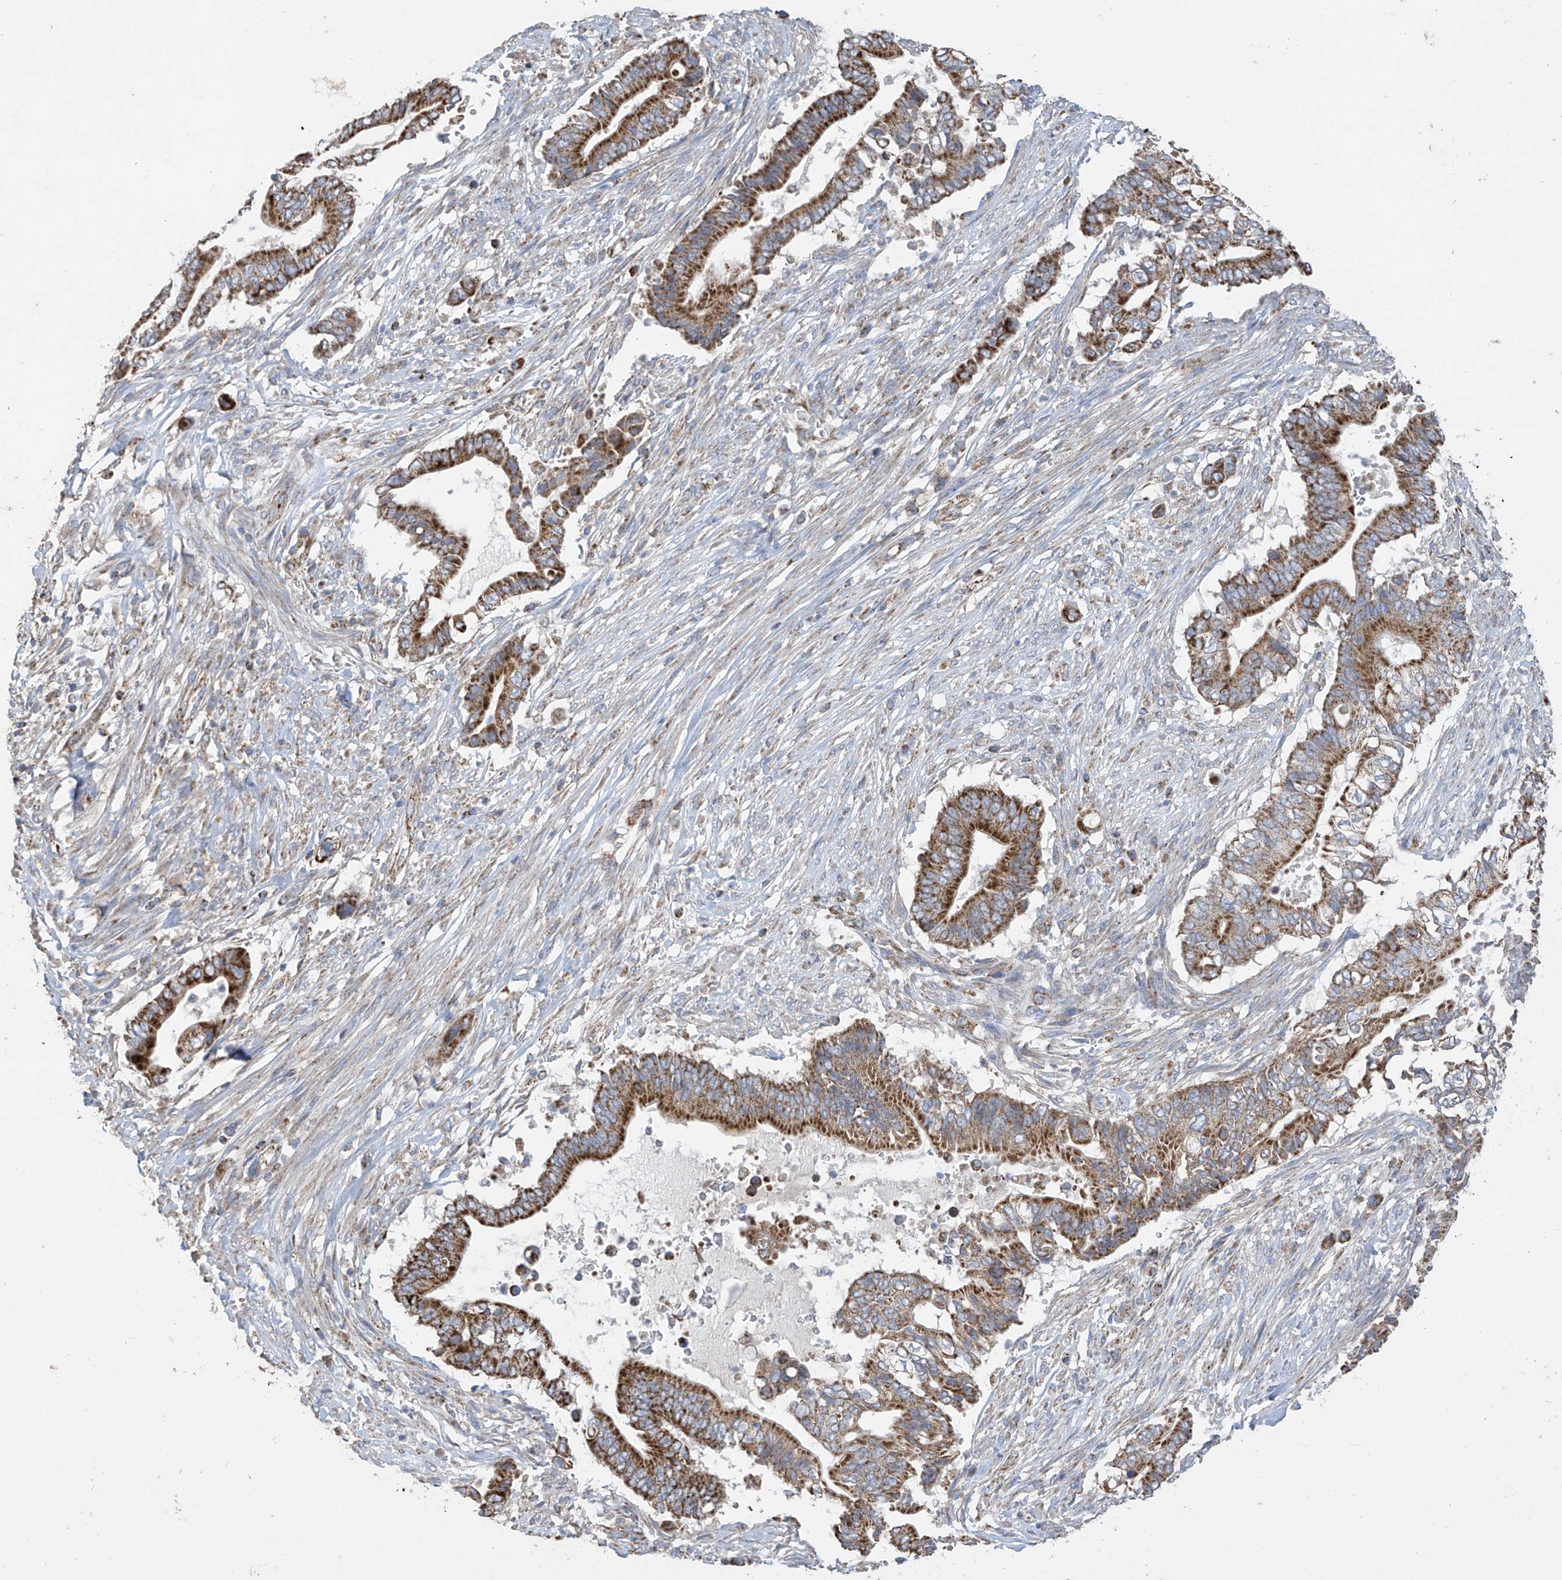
{"staining": {"intensity": "strong", "quantity": ">75%", "location": "cytoplasmic/membranous"}, "tissue": "pancreatic cancer", "cell_type": "Tumor cells", "image_type": "cancer", "snomed": [{"axis": "morphology", "description": "Adenocarcinoma, NOS"}, {"axis": "topography", "description": "Pancreas"}], "caption": "Brown immunohistochemical staining in human adenocarcinoma (pancreatic) displays strong cytoplasmic/membranous expression in about >75% of tumor cells.", "gene": "PNPT1", "patient": {"sex": "male", "age": 68}}